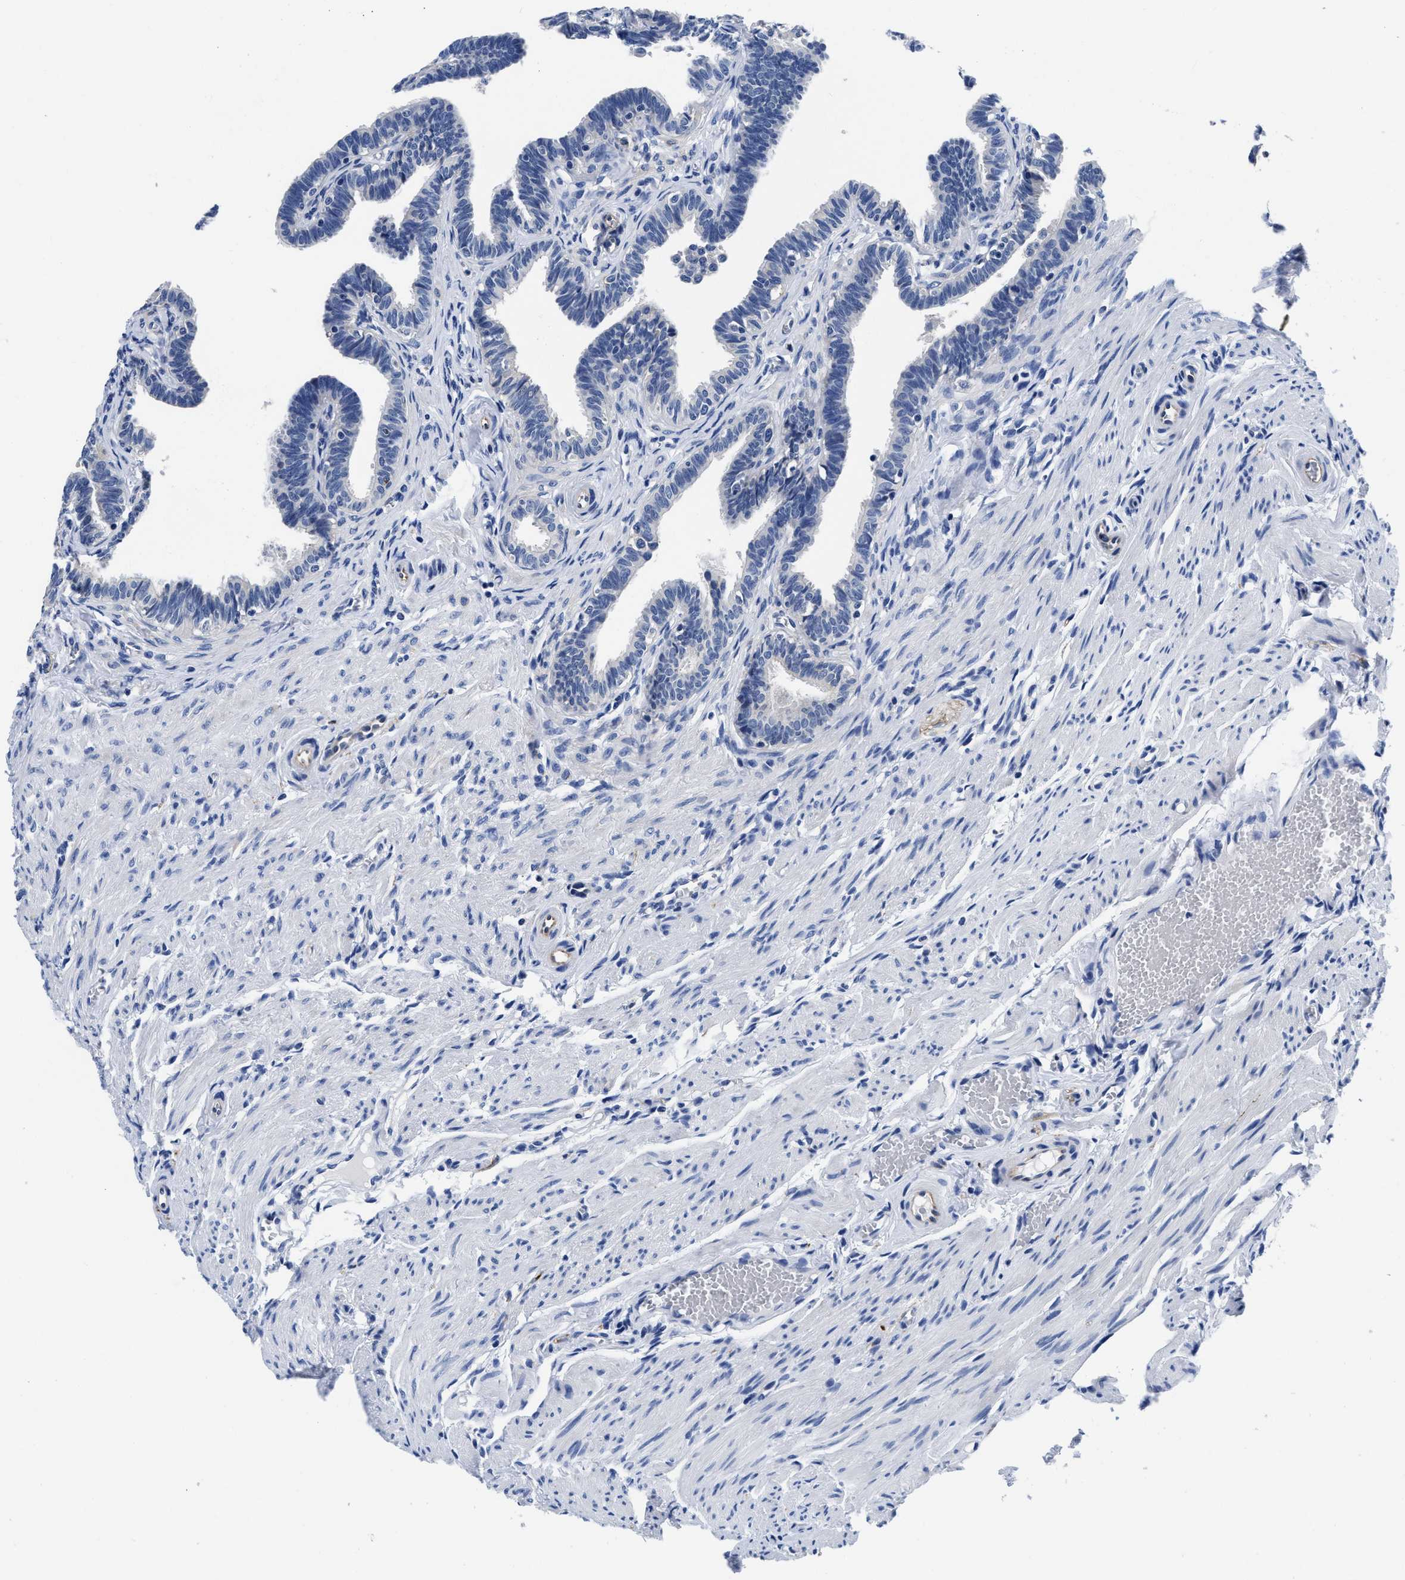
{"staining": {"intensity": "negative", "quantity": "none", "location": "none"}, "tissue": "fallopian tube", "cell_type": "Glandular cells", "image_type": "normal", "snomed": [{"axis": "morphology", "description": "Normal tissue, NOS"}, {"axis": "topography", "description": "Fallopian tube"}, {"axis": "topography", "description": "Ovary"}], "caption": "DAB (3,3'-diaminobenzidine) immunohistochemical staining of unremarkable fallopian tube exhibits no significant expression in glandular cells. The staining was performed using DAB to visualize the protein expression in brown, while the nuclei were stained in blue with hematoxylin (Magnification: 20x).", "gene": "SLC35F1", "patient": {"sex": "female", "age": 23}}